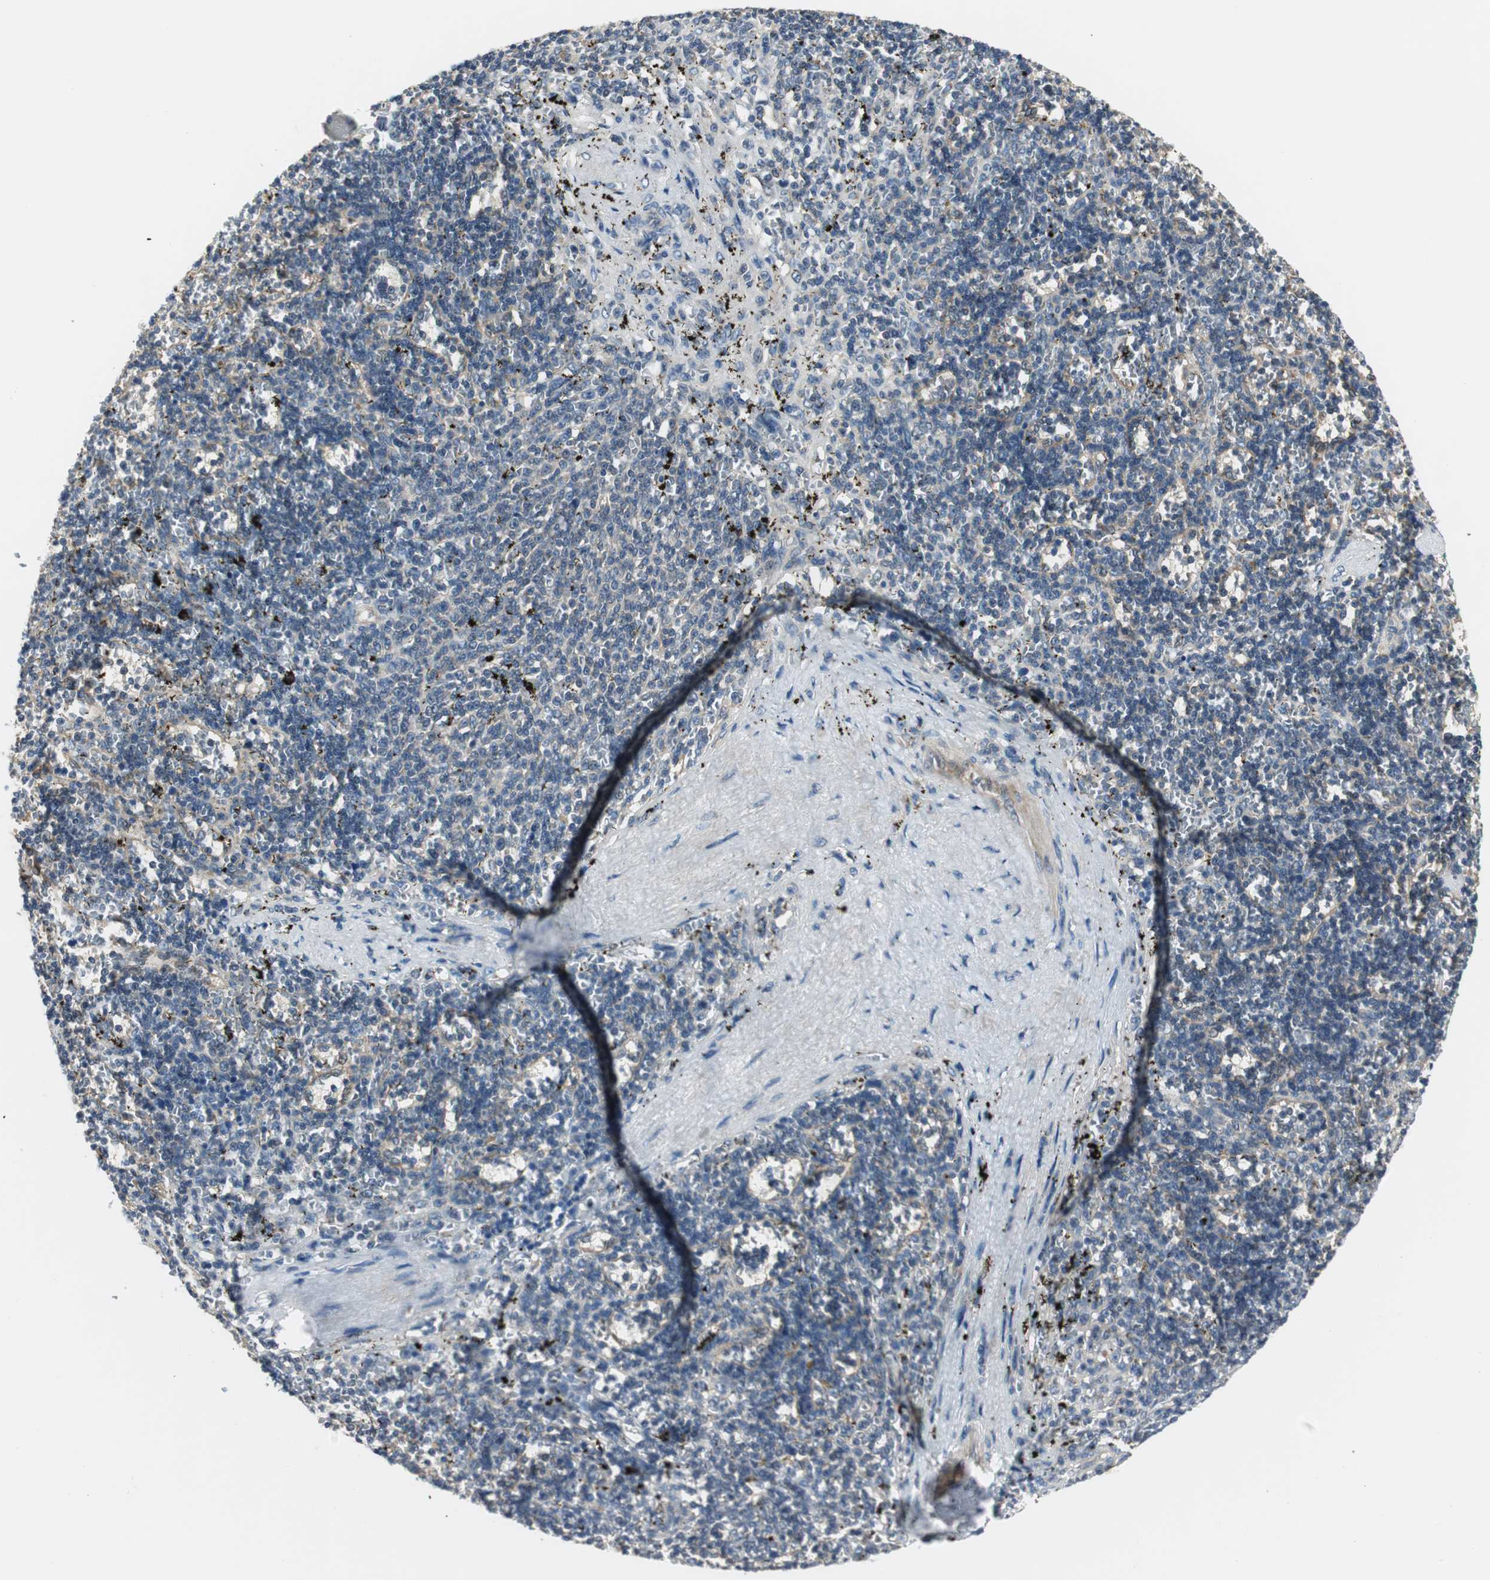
{"staining": {"intensity": "moderate", "quantity": "25%-75%", "location": "cytoplasmic/membranous"}, "tissue": "lymphoma", "cell_type": "Tumor cells", "image_type": "cancer", "snomed": [{"axis": "morphology", "description": "Malignant lymphoma, non-Hodgkin's type, Low grade"}, {"axis": "topography", "description": "Spleen"}], "caption": "Approximately 25%-75% of tumor cells in lymphoma demonstrate moderate cytoplasmic/membranous protein staining as visualized by brown immunohistochemical staining.", "gene": "PRKAA1", "patient": {"sex": "male", "age": 60}}